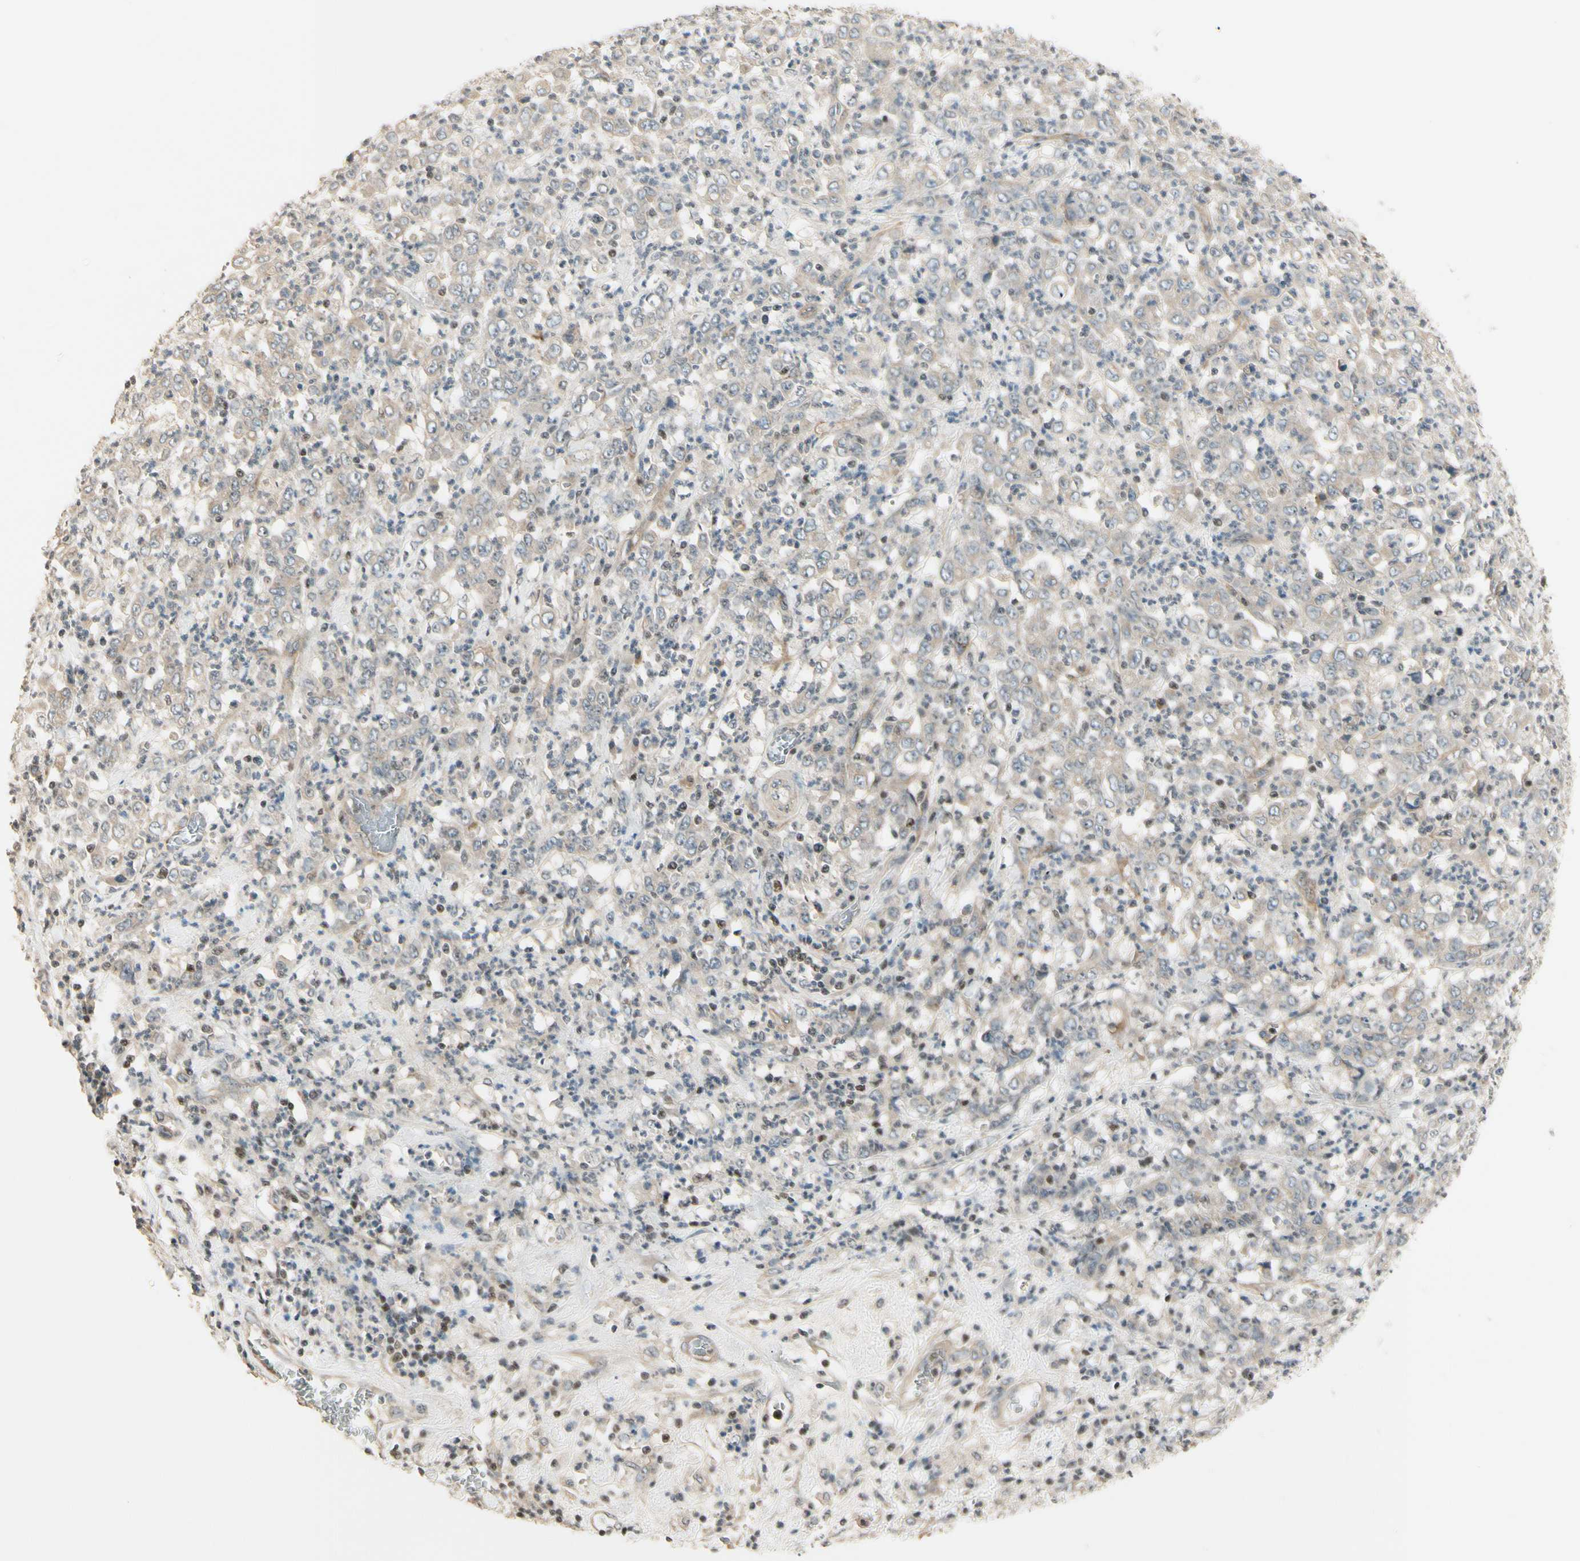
{"staining": {"intensity": "weak", "quantity": ">75%", "location": "cytoplasmic/membranous"}, "tissue": "stomach cancer", "cell_type": "Tumor cells", "image_type": "cancer", "snomed": [{"axis": "morphology", "description": "Adenocarcinoma, NOS"}, {"axis": "topography", "description": "Stomach, lower"}], "caption": "High-power microscopy captured an IHC histopathology image of stomach adenocarcinoma, revealing weak cytoplasmic/membranous staining in approximately >75% of tumor cells. The staining is performed using DAB (3,3'-diaminobenzidine) brown chromogen to label protein expression. The nuclei are counter-stained blue using hematoxylin.", "gene": "NFYA", "patient": {"sex": "female", "age": 71}}